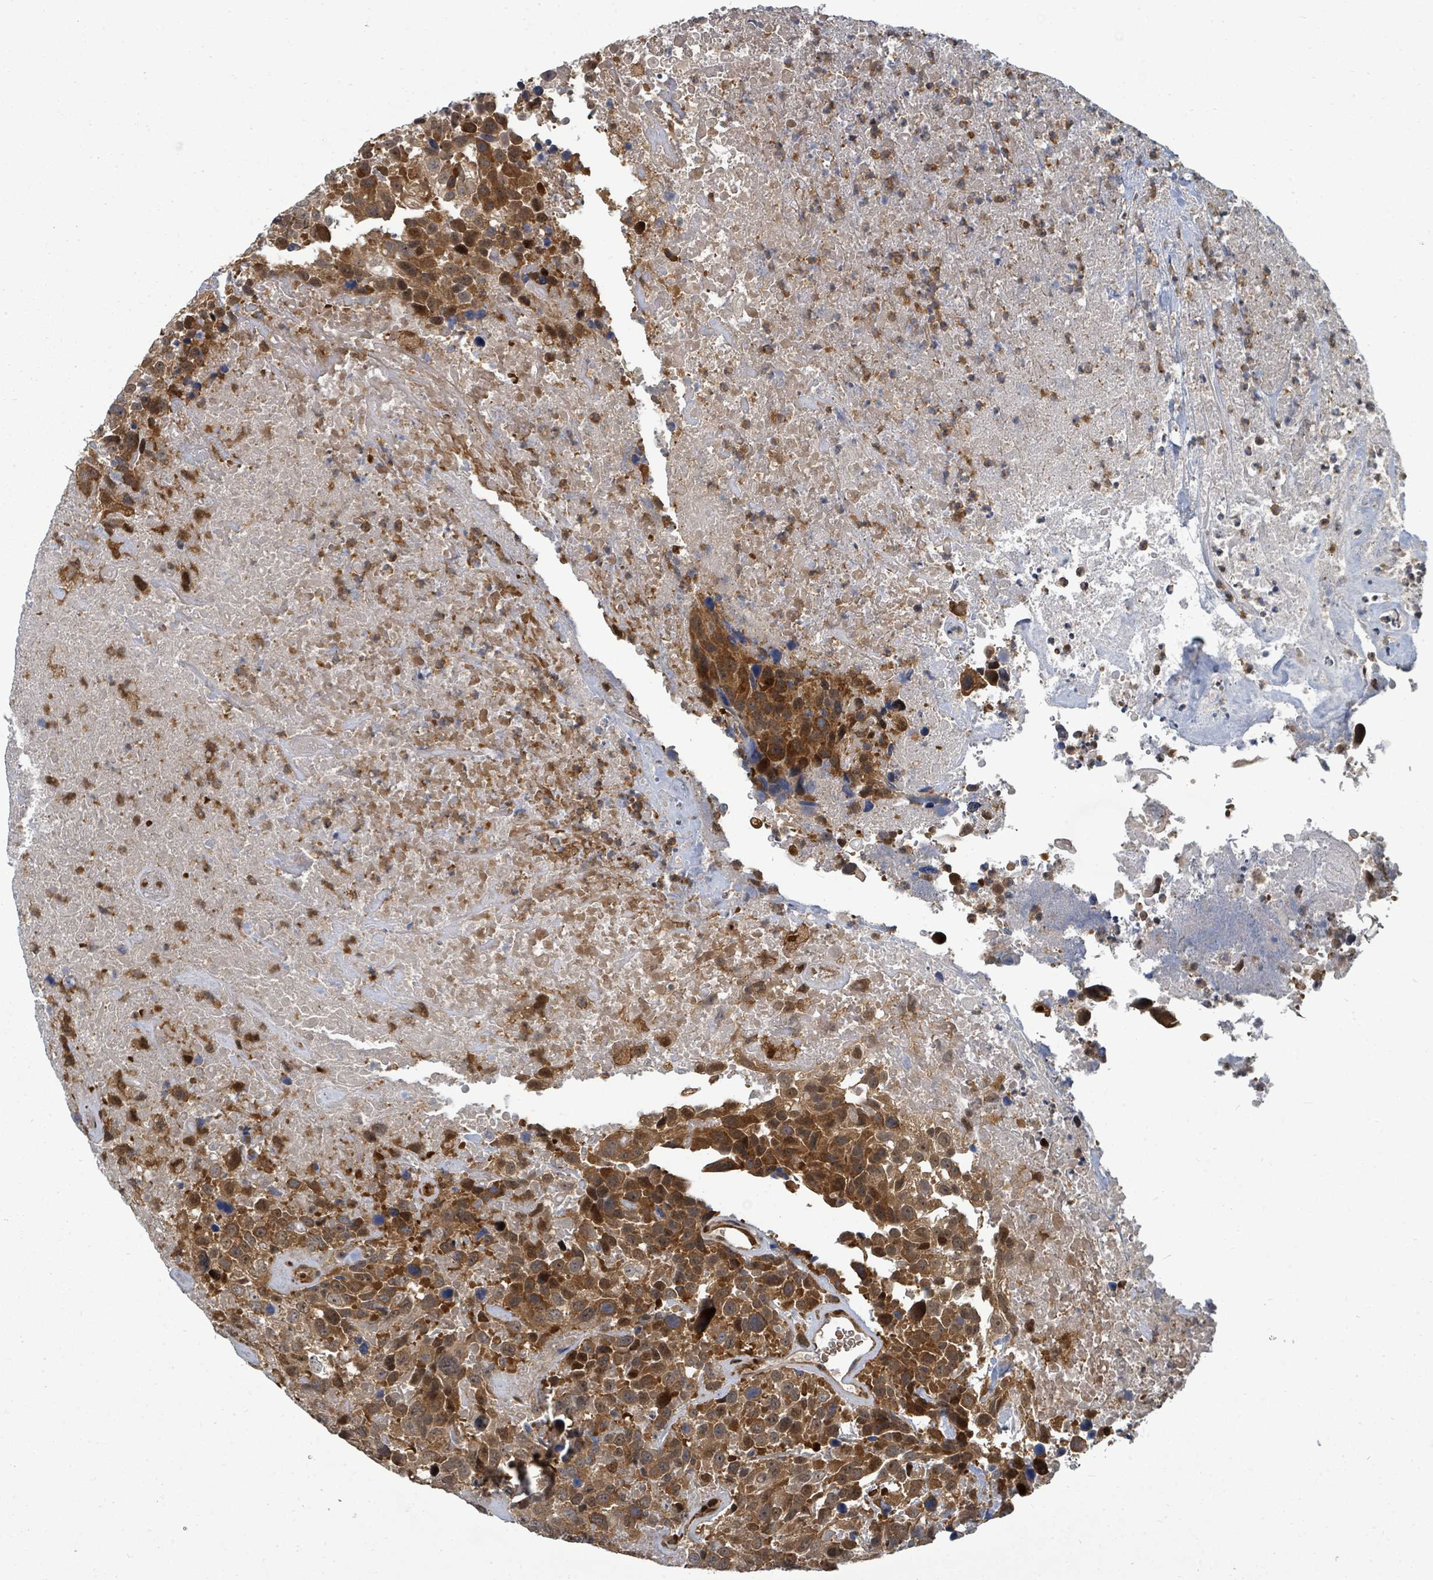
{"staining": {"intensity": "moderate", "quantity": ">75%", "location": "cytoplasmic/membranous,nuclear"}, "tissue": "urothelial cancer", "cell_type": "Tumor cells", "image_type": "cancer", "snomed": [{"axis": "morphology", "description": "Urothelial carcinoma, High grade"}, {"axis": "topography", "description": "Urinary bladder"}], "caption": "DAB (3,3'-diaminobenzidine) immunohistochemical staining of urothelial carcinoma (high-grade) demonstrates moderate cytoplasmic/membranous and nuclear protein staining in approximately >75% of tumor cells.", "gene": "TRDMT1", "patient": {"sex": "female", "age": 70}}